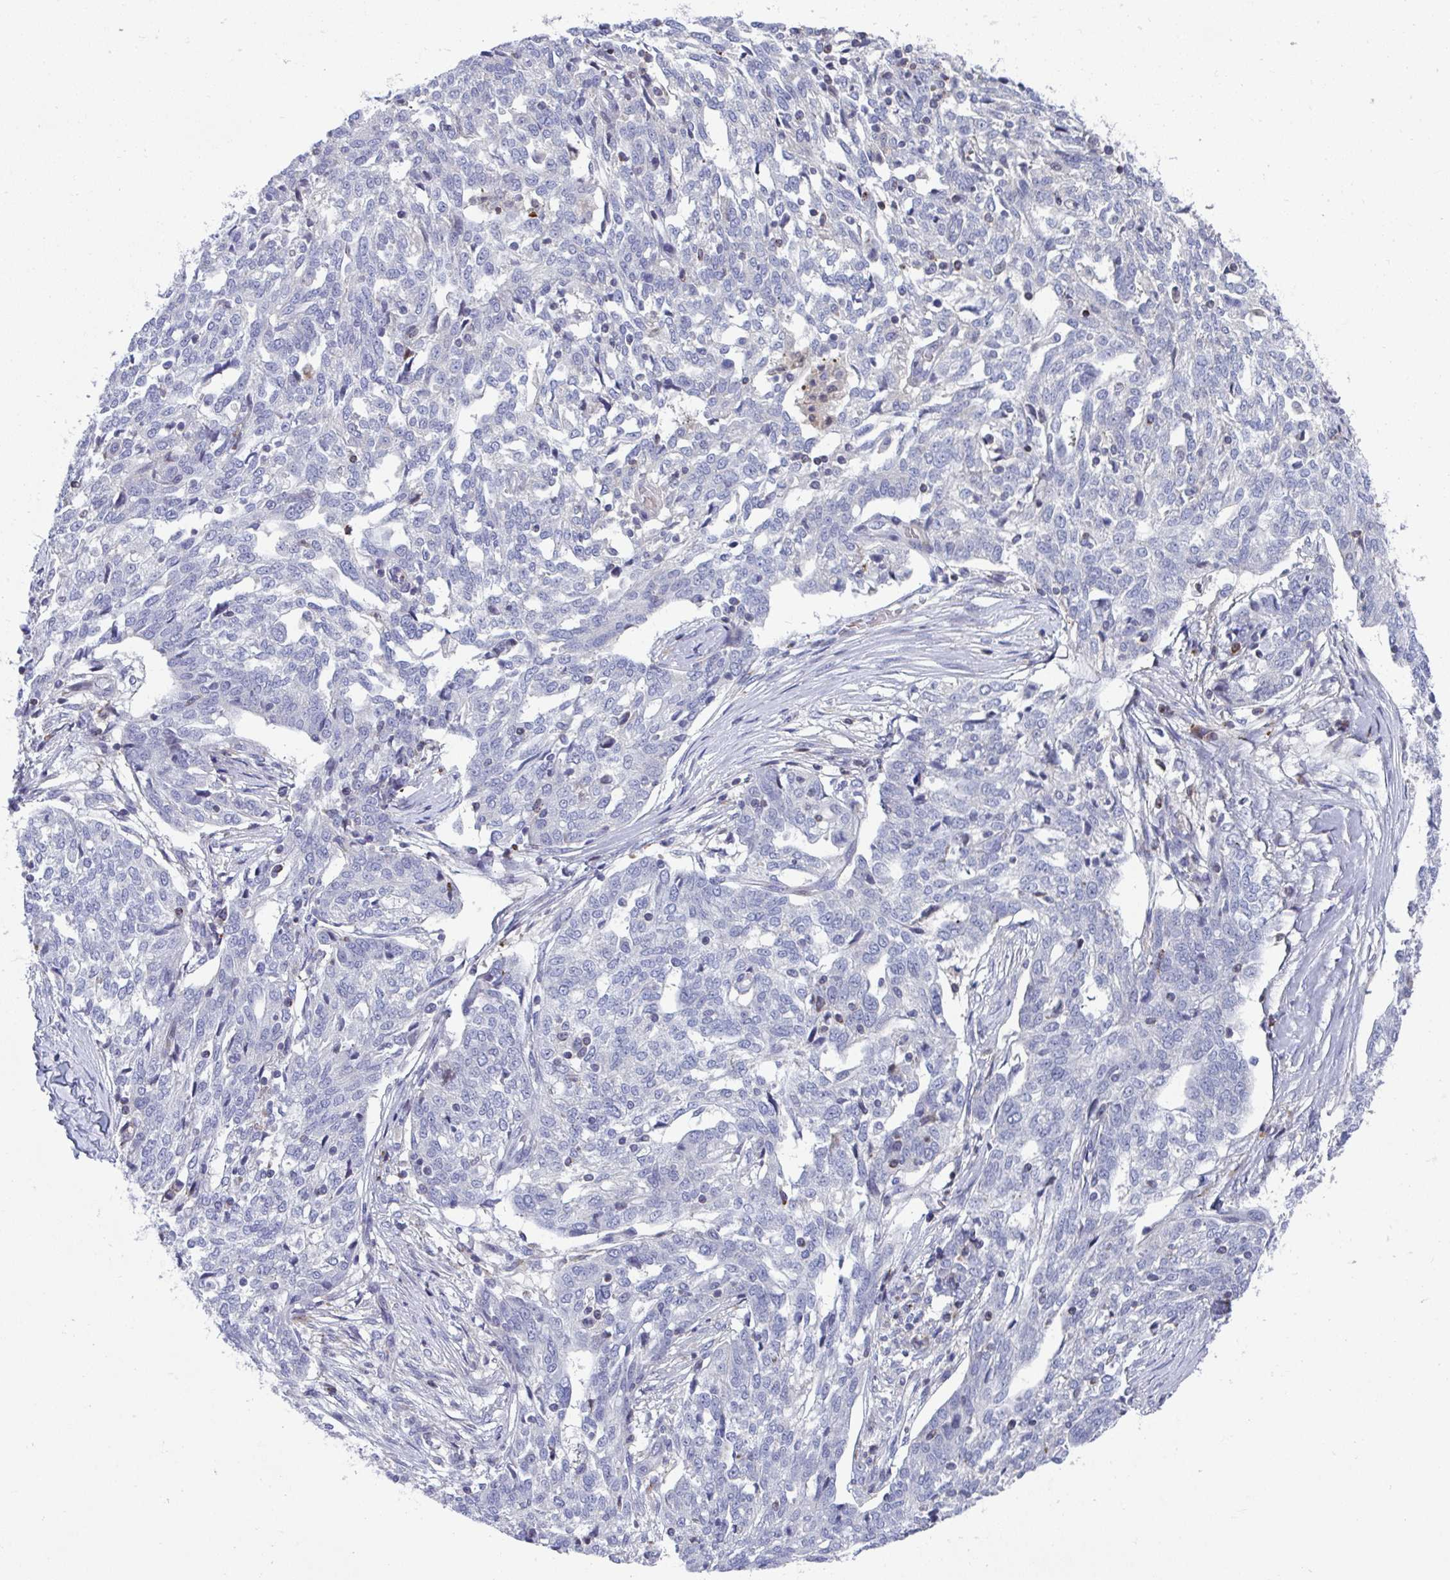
{"staining": {"intensity": "negative", "quantity": "none", "location": "none"}, "tissue": "ovarian cancer", "cell_type": "Tumor cells", "image_type": "cancer", "snomed": [{"axis": "morphology", "description": "Cystadenocarcinoma, serous, NOS"}, {"axis": "topography", "description": "Ovary"}], "caption": "Immunohistochemistry image of neoplastic tissue: human ovarian cancer (serous cystadenocarcinoma) stained with DAB (3,3'-diaminobenzidine) displays no significant protein positivity in tumor cells. (DAB immunohistochemistry (IHC) with hematoxylin counter stain).", "gene": "AOC2", "patient": {"sex": "female", "age": 67}}